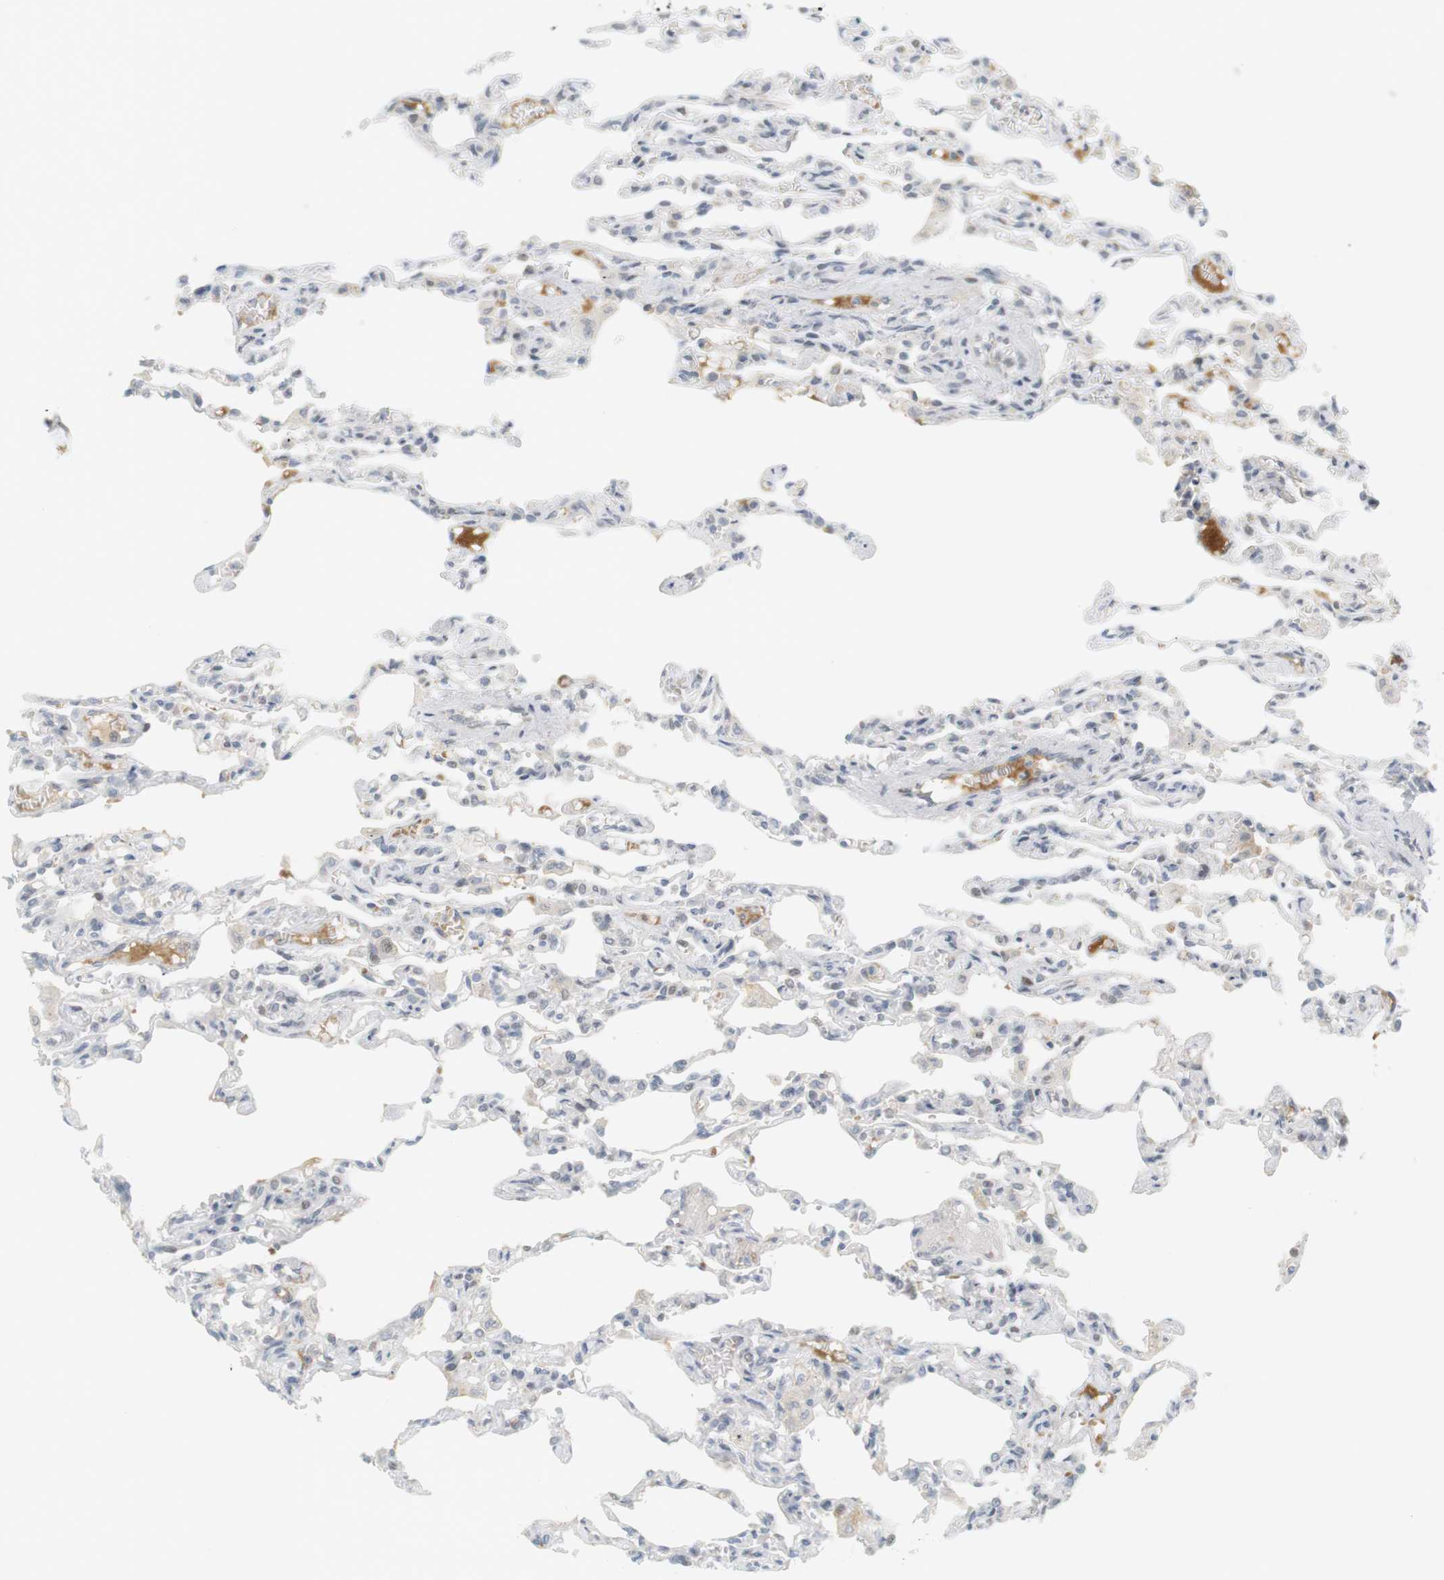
{"staining": {"intensity": "moderate", "quantity": "<25%", "location": "cytoplasmic/membranous"}, "tissue": "lung", "cell_type": "Alveolar cells", "image_type": "normal", "snomed": [{"axis": "morphology", "description": "Normal tissue, NOS"}, {"axis": "topography", "description": "Lung"}], "caption": "DAB immunohistochemical staining of normal lung demonstrates moderate cytoplasmic/membranous protein positivity in approximately <25% of alveolar cells. Using DAB (3,3'-diaminobenzidine) (brown) and hematoxylin (blue) stains, captured at high magnification using brightfield microscopy.", "gene": "DMC1", "patient": {"sex": "male", "age": 21}}